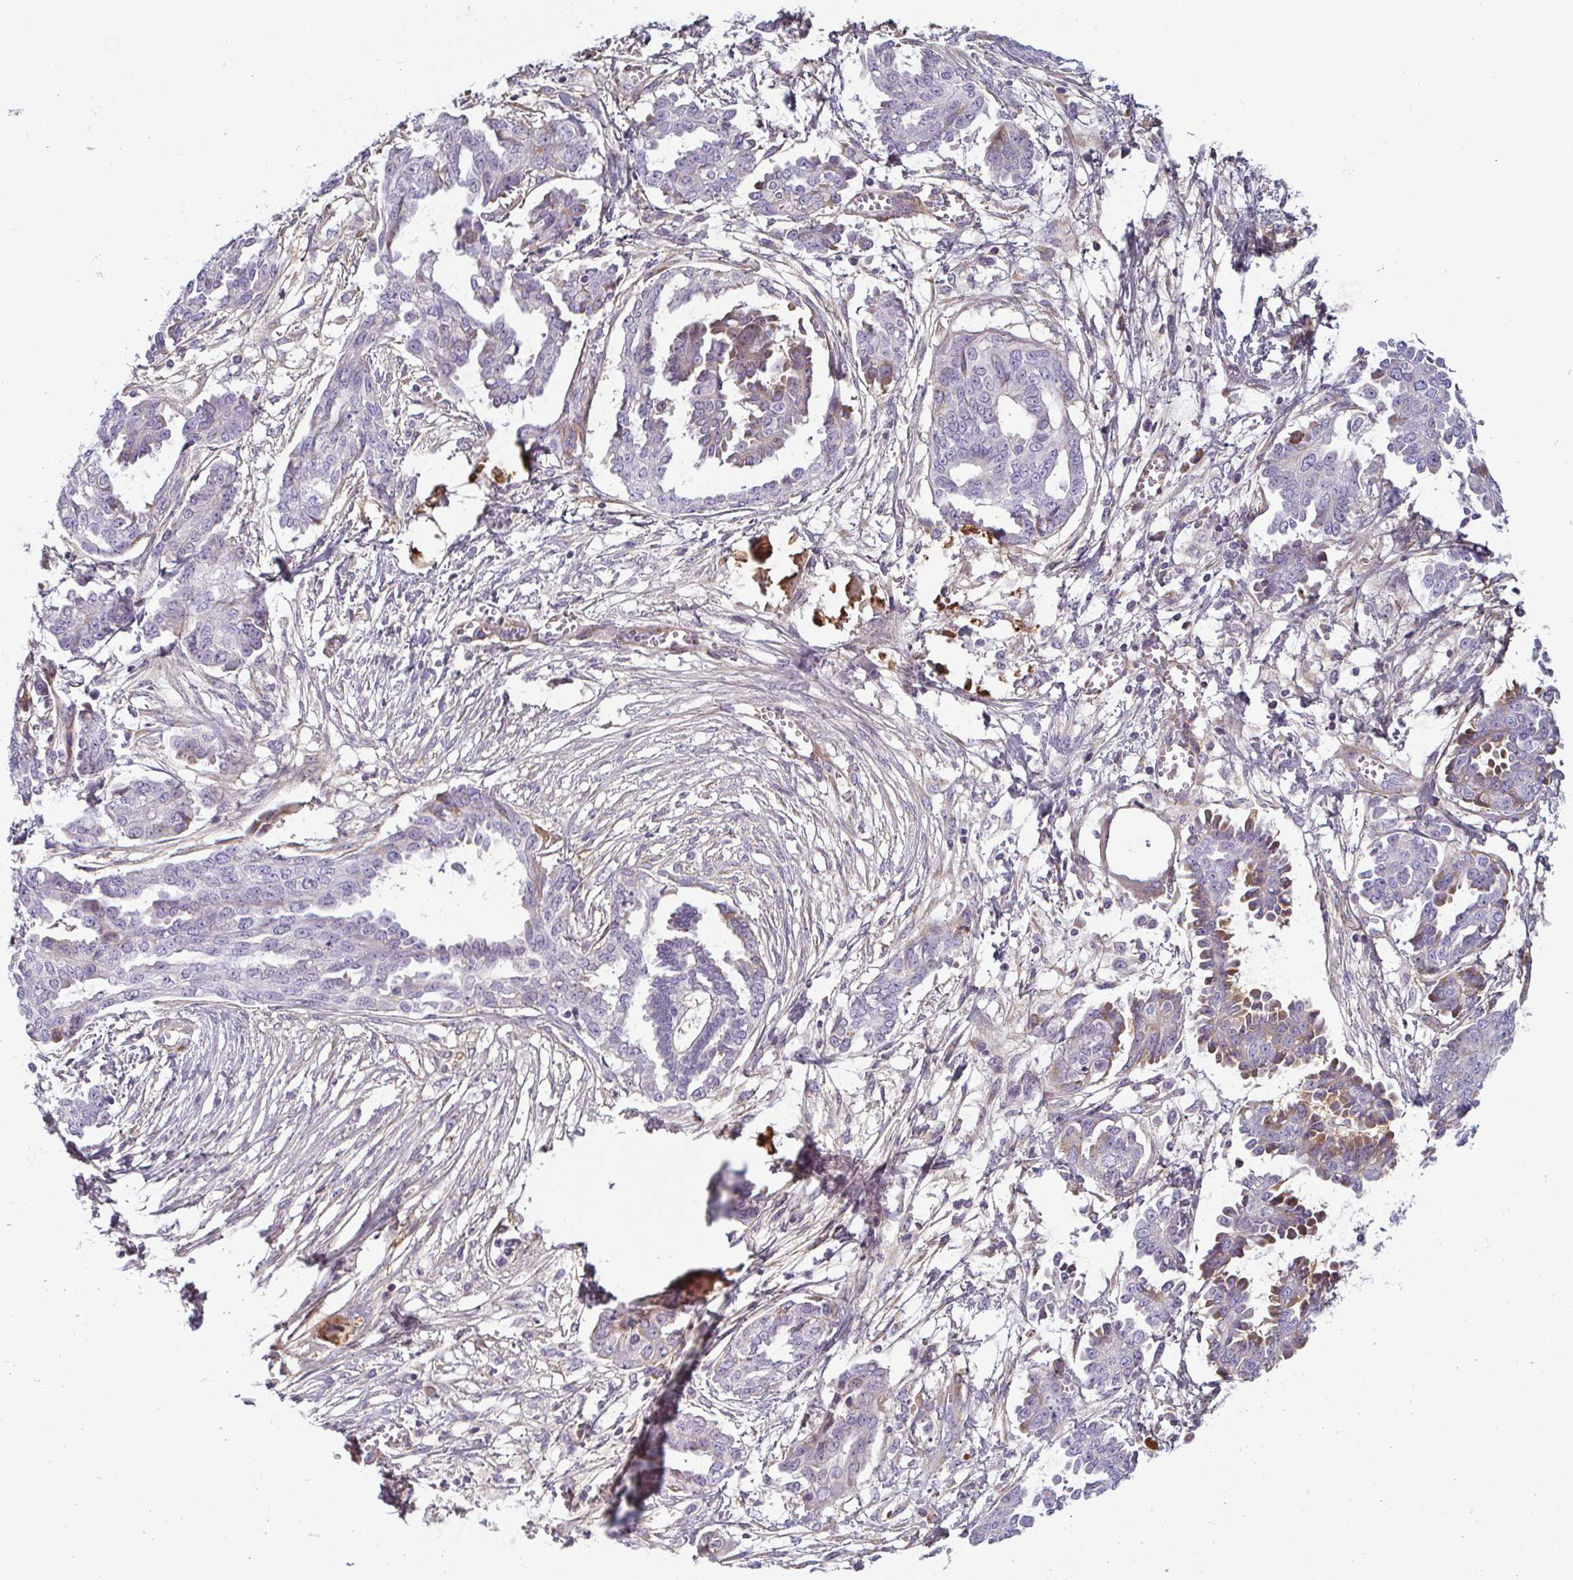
{"staining": {"intensity": "negative", "quantity": "none", "location": "none"}, "tissue": "ovarian cancer", "cell_type": "Tumor cells", "image_type": "cancer", "snomed": [{"axis": "morphology", "description": "Cystadenocarcinoma, serous, NOS"}, {"axis": "topography", "description": "Ovary"}], "caption": "Immunohistochemistry (IHC) photomicrograph of ovarian cancer stained for a protein (brown), which demonstrates no staining in tumor cells.", "gene": "ECM1", "patient": {"sex": "female", "age": 71}}